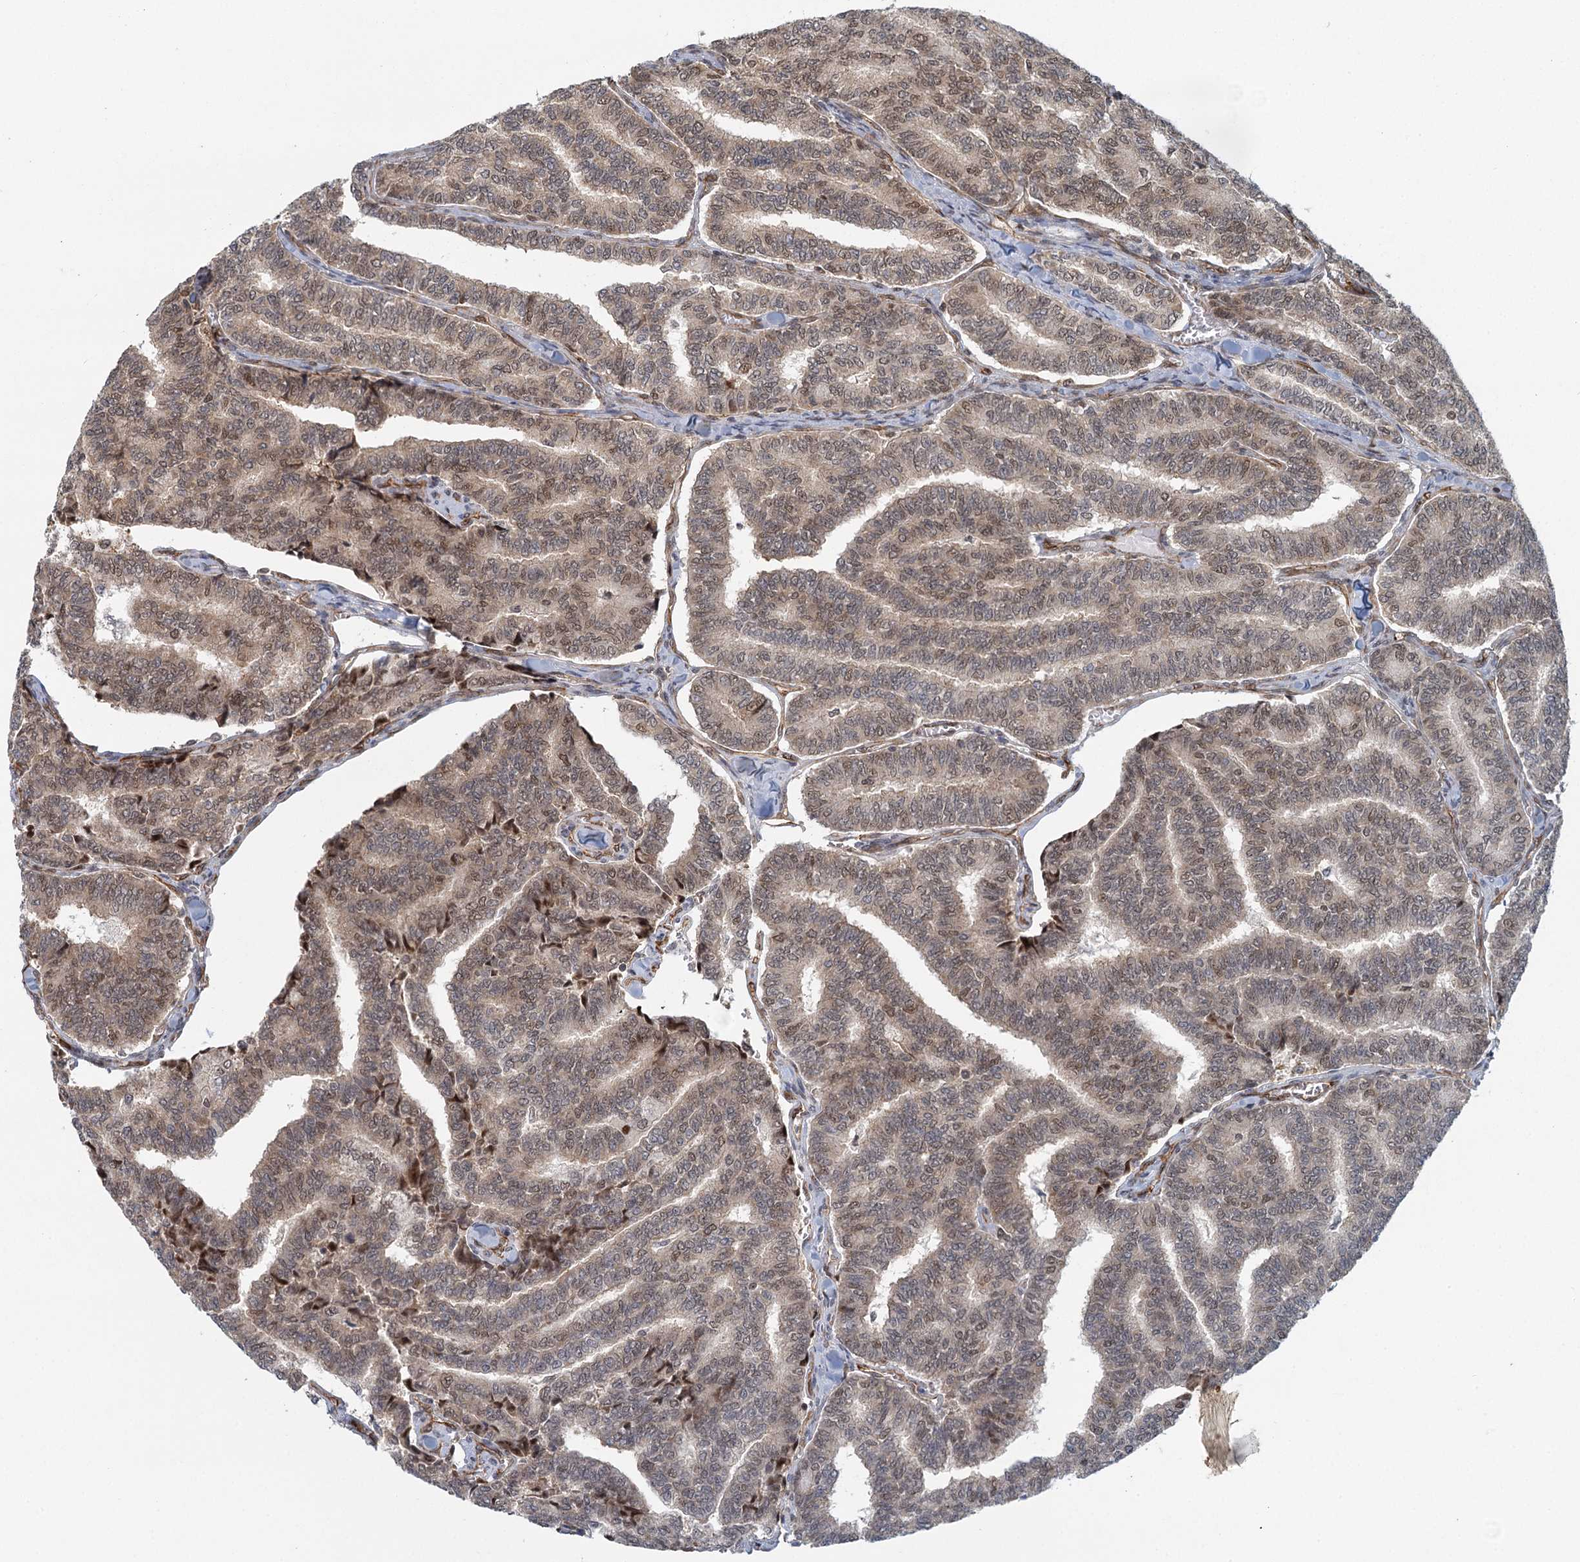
{"staining": {"intensity": "weak", "quantity": "25%-75%", "location": "nuclear"}, "tissue": "thyroid cancer", "cell_type": "Tumor cells", "image_type": "cancer", "snomed": [{"axis": "morphology", "description": "Papillary adenocarcinoma, NOS"}, {"axis": "topography", "description": "Thyroid gland"}], "caption": "This histopathology image reveals thyroid cancer (papillary adenocarcinoma) stained with immunohistochemistry (IHC) to label a protein in brown. The nuclear of tumor cells show weak positivity for the protein. Nuclei are counter-stained blue.", "gene": "GPATCH11", "patient": {"sex": "female", "age": 35}}